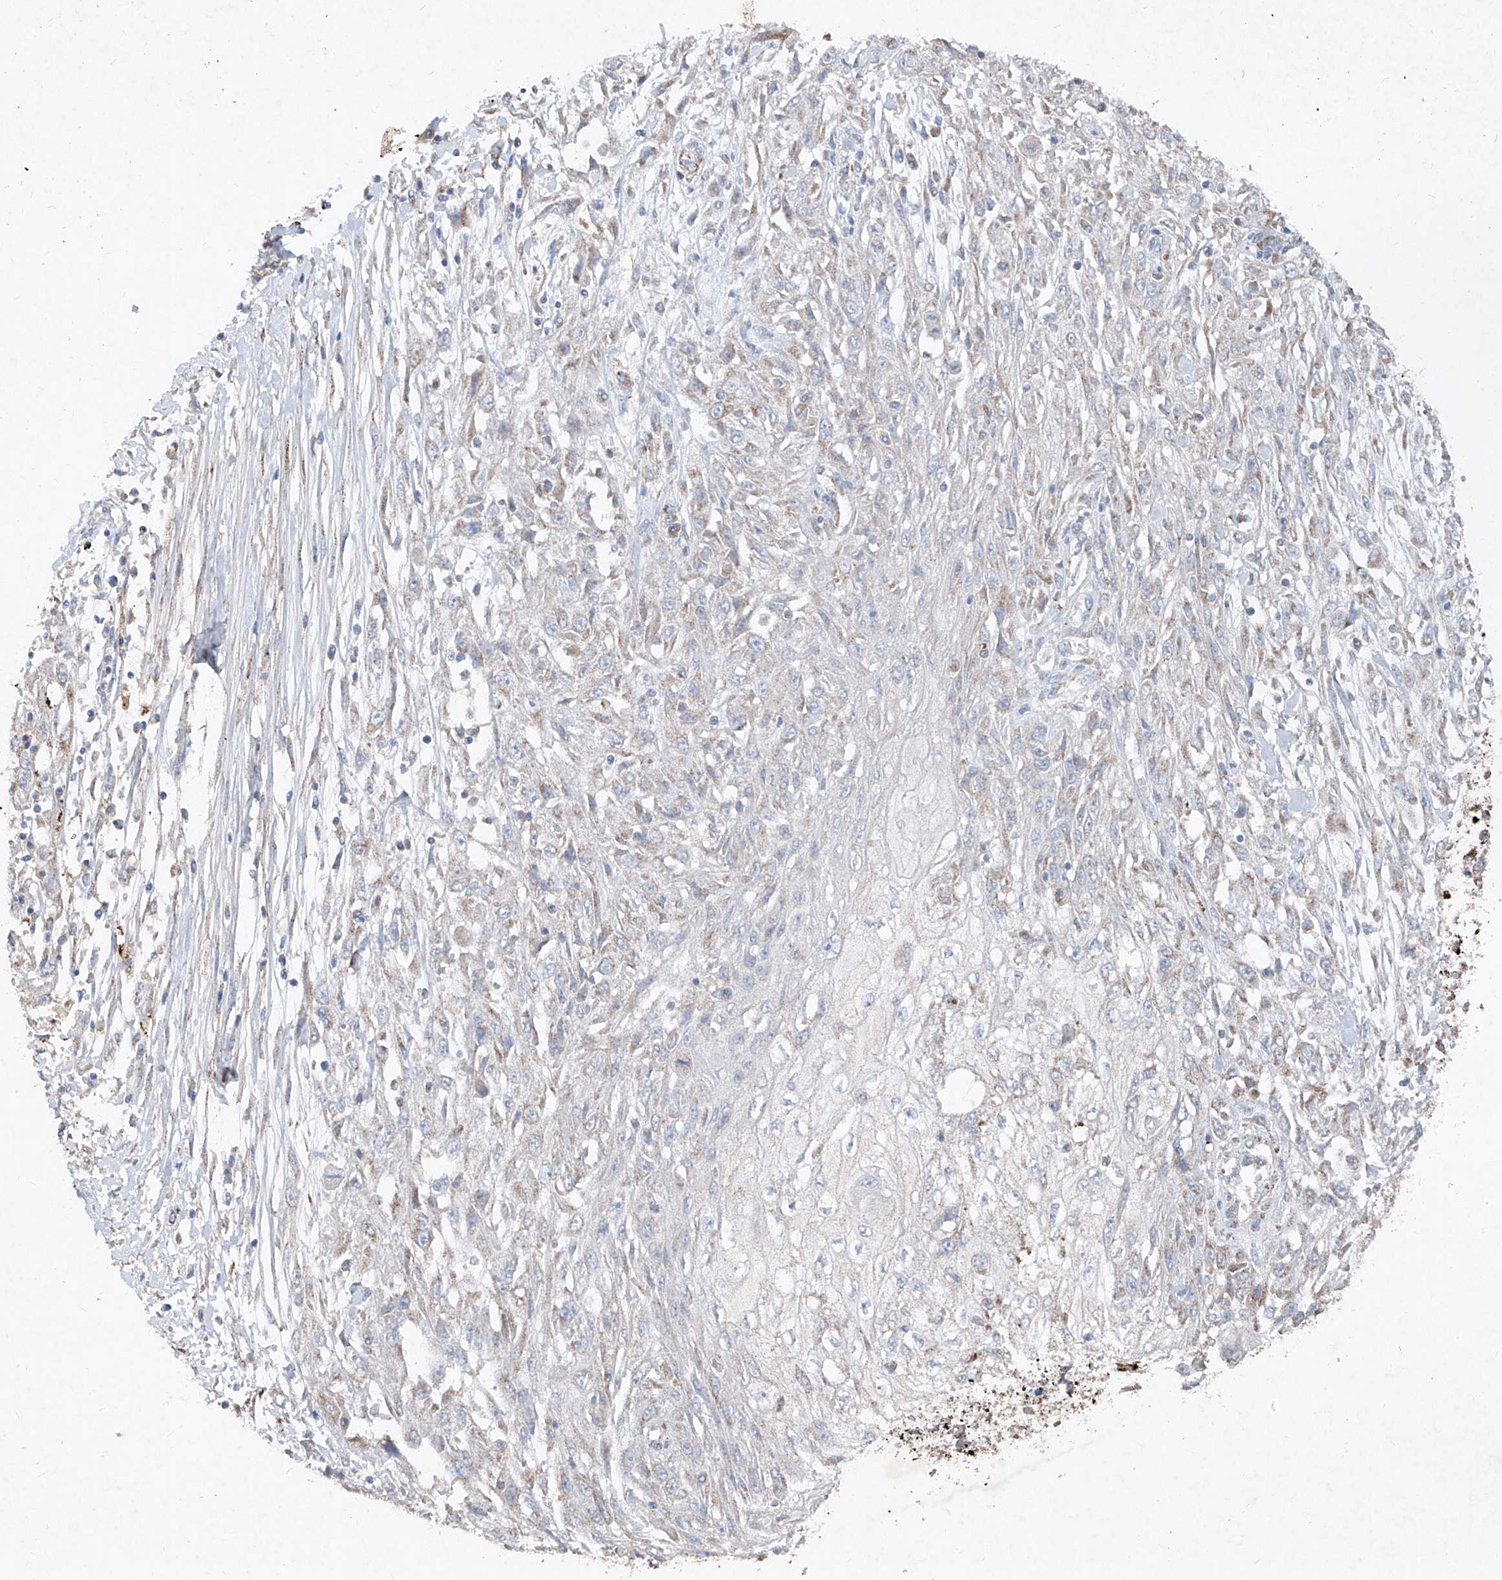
{"staining": {"intensity": "weak", "quantity": "<25%", "location": "cytoplasmic/membranous"}, "tissue": "skin cancer", "cell_type": "Tumor cells", "image_type": "cancer", "snomed": [{"axis": "morphology", "description": "Squamous cell carcinoma, NOS"}, {"axis": "morphology", "description": "Squamous cell carcinoma, metastatic, NOS"}, {"axis": "topography", "description": "Skin"}, {"axis": "topography", "description": "Lymph node"}], "caption": "IHC histopathology image of metastatic squamous cell carcinoma (skin) stained for a protein (brown), which shows no staining in tumor cells.", "gene": "ABCD3", "patient": {"sex": "male", "age": 75}}